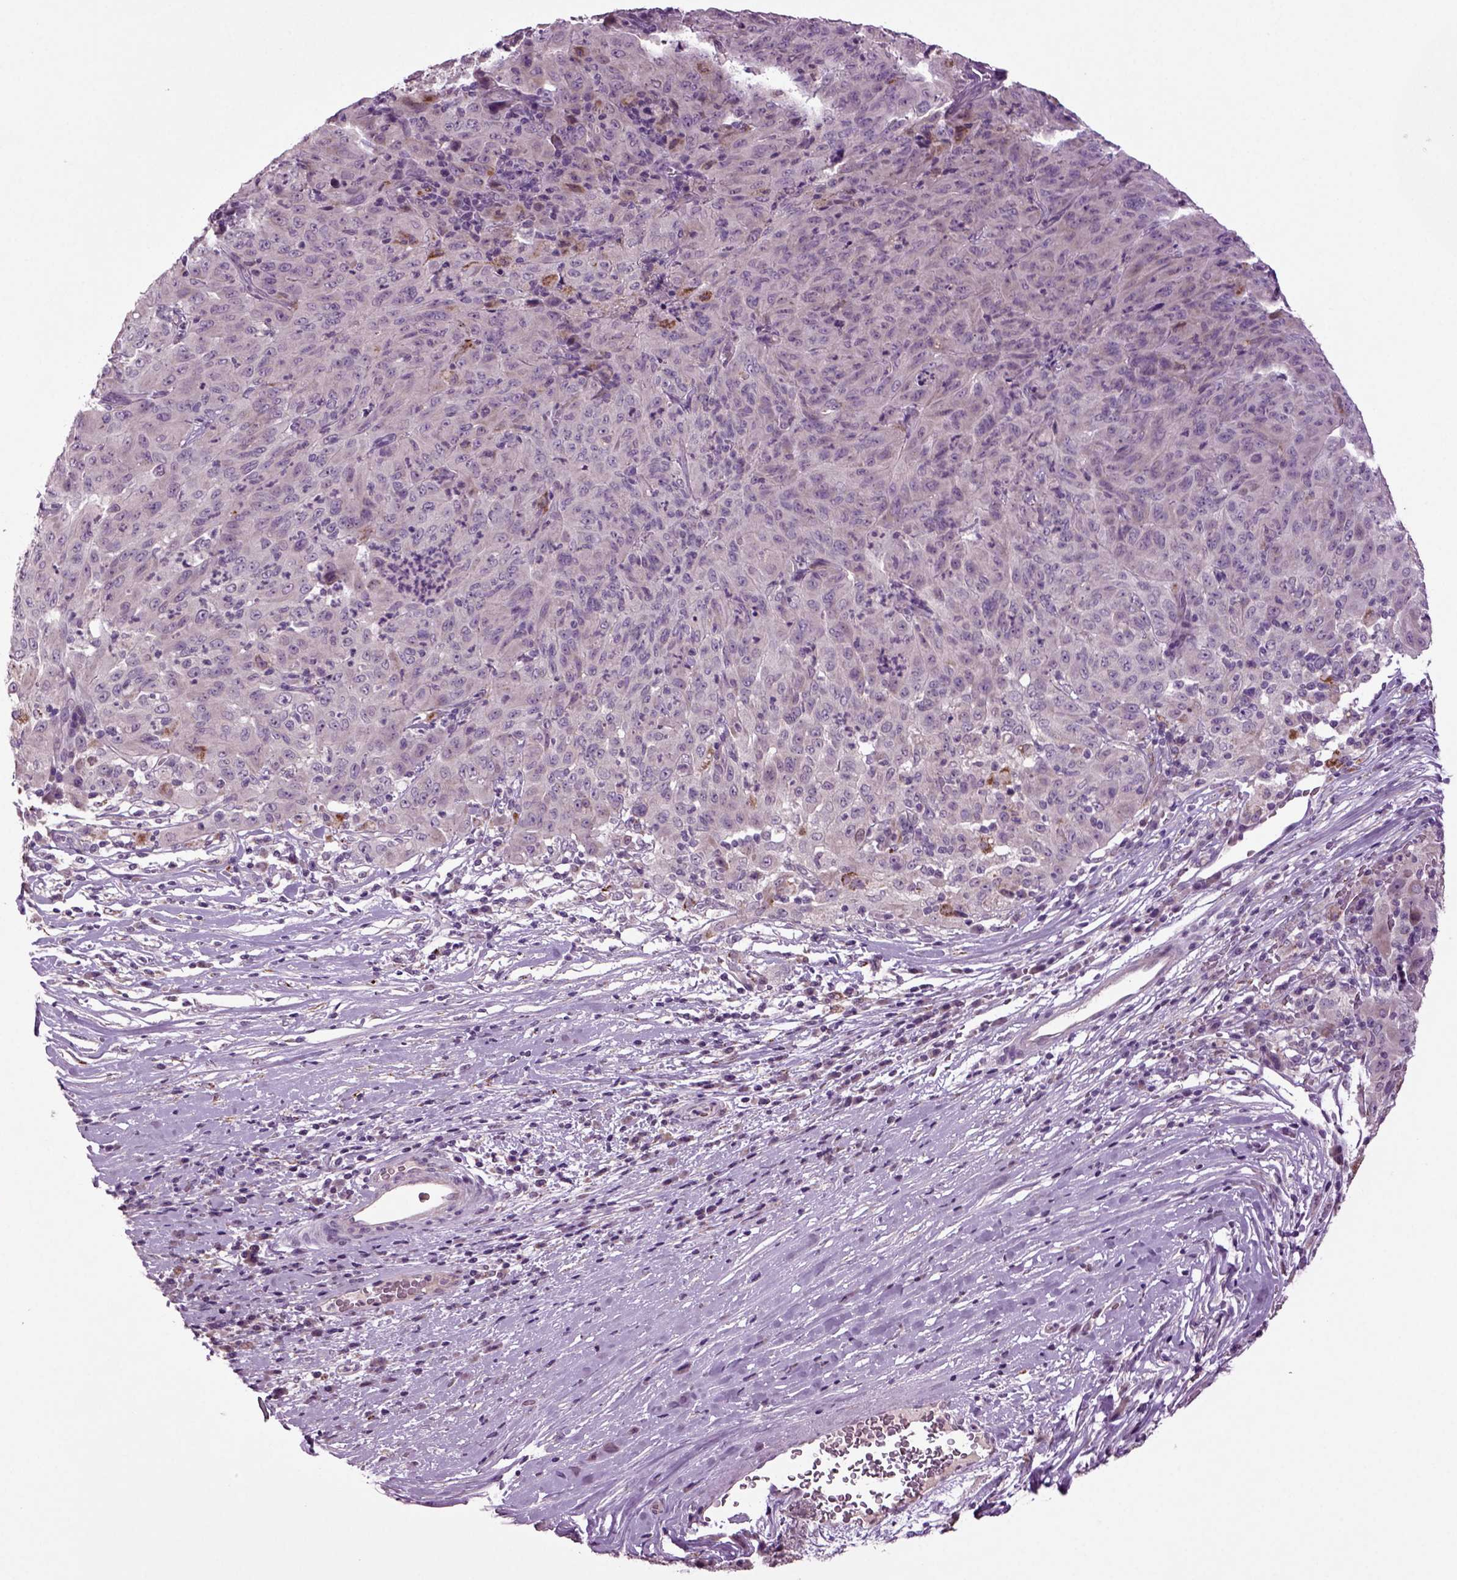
{"staining": {"intensity": "negative", "quantity": "none", "location": "none"}, "tissue": "pancreatic cancer", "cell_type": "Tumor cells", "image_type": "cancer", "snomed": [{"axis": "morphology", "description": "Adenocarcinoma, NOS"}, {"axis": "topography", "description": "Pancreas"}], "caption": "This is a micrograph of immunohistochemistry (IHC) staining of pancreatic cancer (adenocarcinoma), which shows no positivity in tumor cells.", "gene": "SLC17A6", "patient": {"sex": "male", "age": 63}}